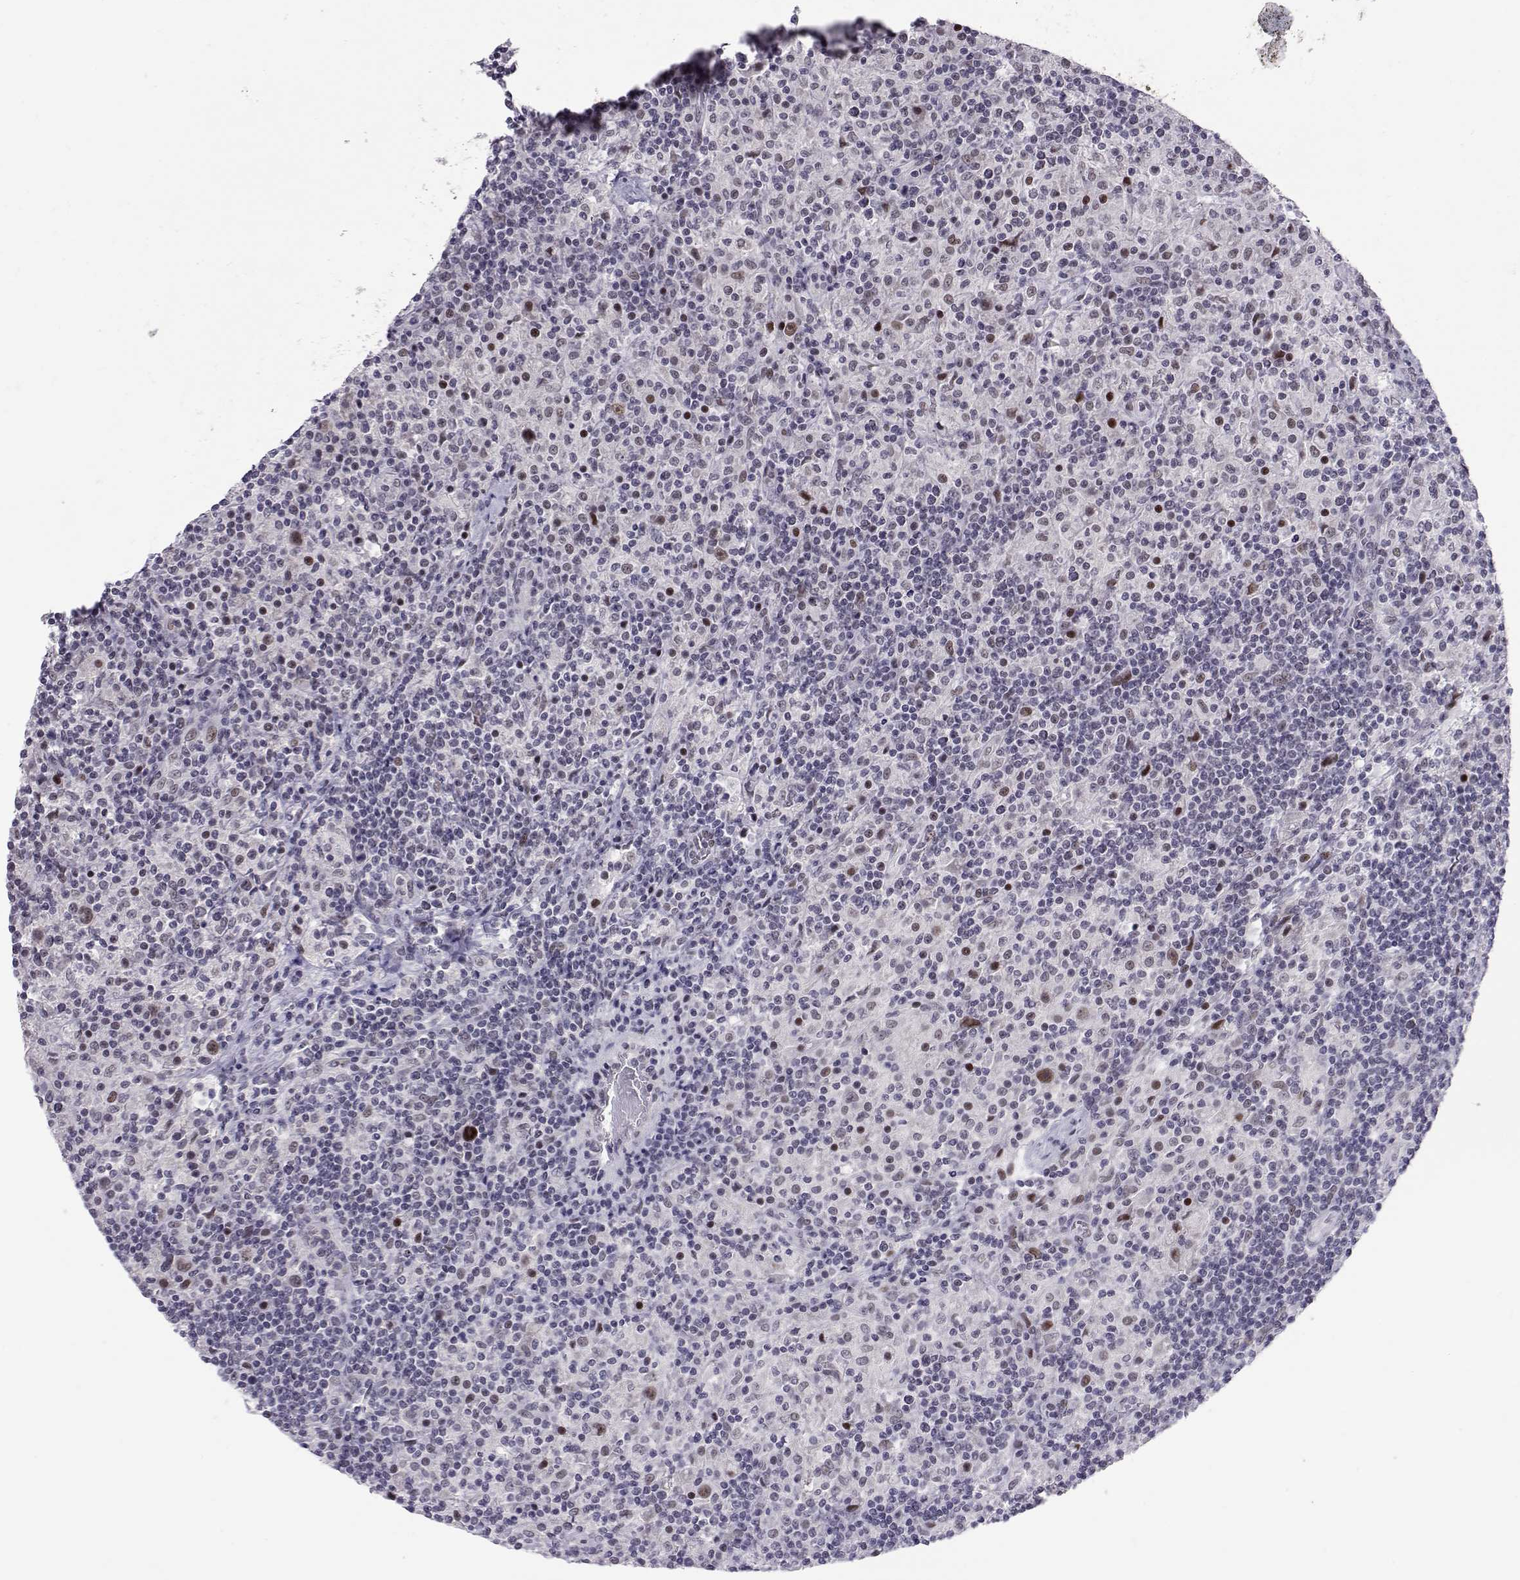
{"staining": {"intensity": "weak", "quantity": ">75%", "location": "nuclear"}, "tissue": "lymphoma", "cell_type": "Tumor cells", "image_type": "cancer", "snomed": [{"axis": "morphology", "description": "Hodgkin's disease, NOS"}, {"axis": "topography", "description": "Lymph node"}], "caption": "Immunohistochemistry (IHC) micrograph of Hodgkin's disease stained for a protein (brown), which exhibits low levels of weak nuclear expression in about >75% of tumor cells.", "gene": "SIX6", "patient": {"sex": "male", "age": 70}}